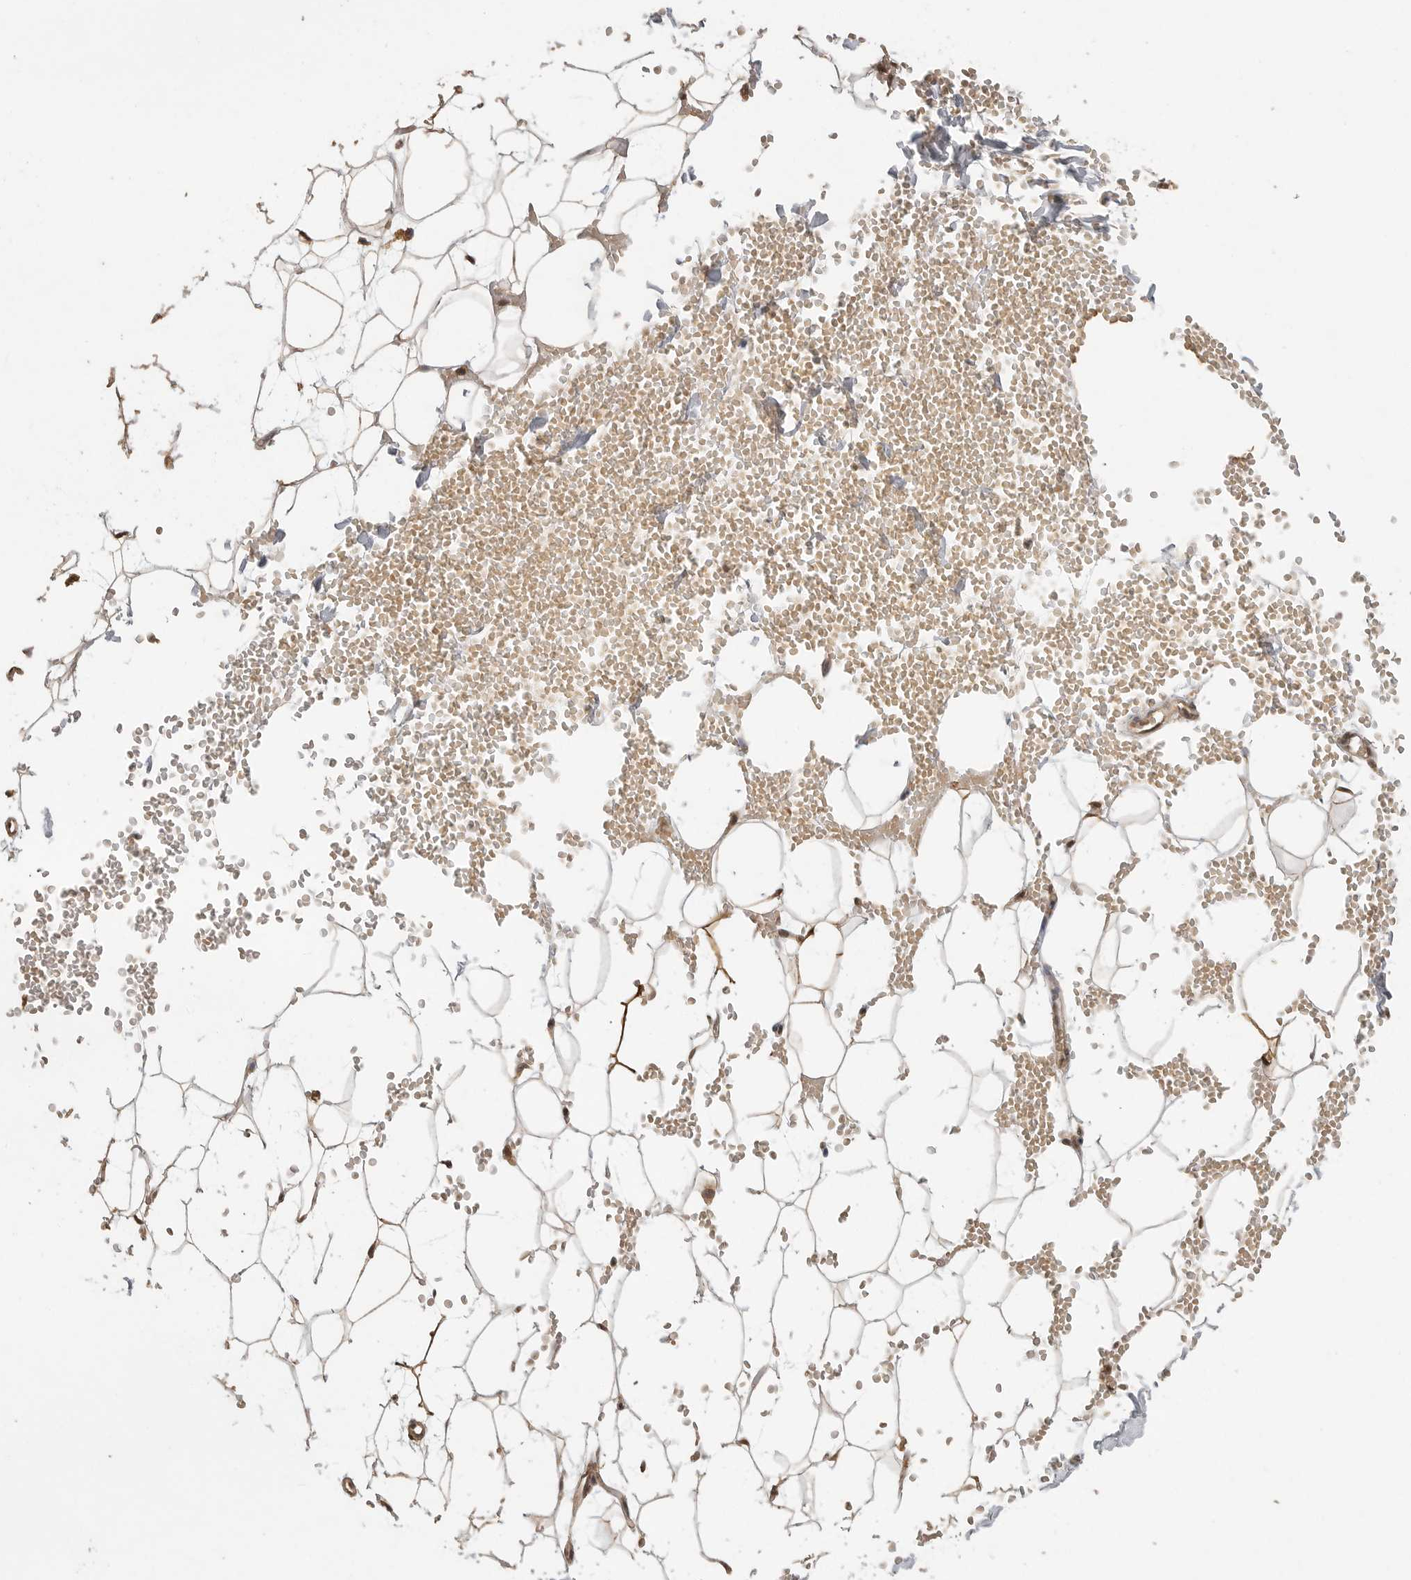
{"staining": {"intensity": "moderate", "quantity": ">75%", "location": "cytoplasmic/membranous"}, "tissue": "adipose tissue", "cell_type": "Adipocytes", "image_type": "normal", "snomed": [{"axis": "morphology", "description": "Normal tissue, NOS"}, {"axis": "topography", "description": "Breast"}], "caption": "The photomicrograph reveals staining of unremarkable adipose tissue, revealing moderate cytoplasmic/membranous protein staining (brown color) within adipocytes.", "gene": "DFFA", "patient": {"sex": "female", "age": 23}}